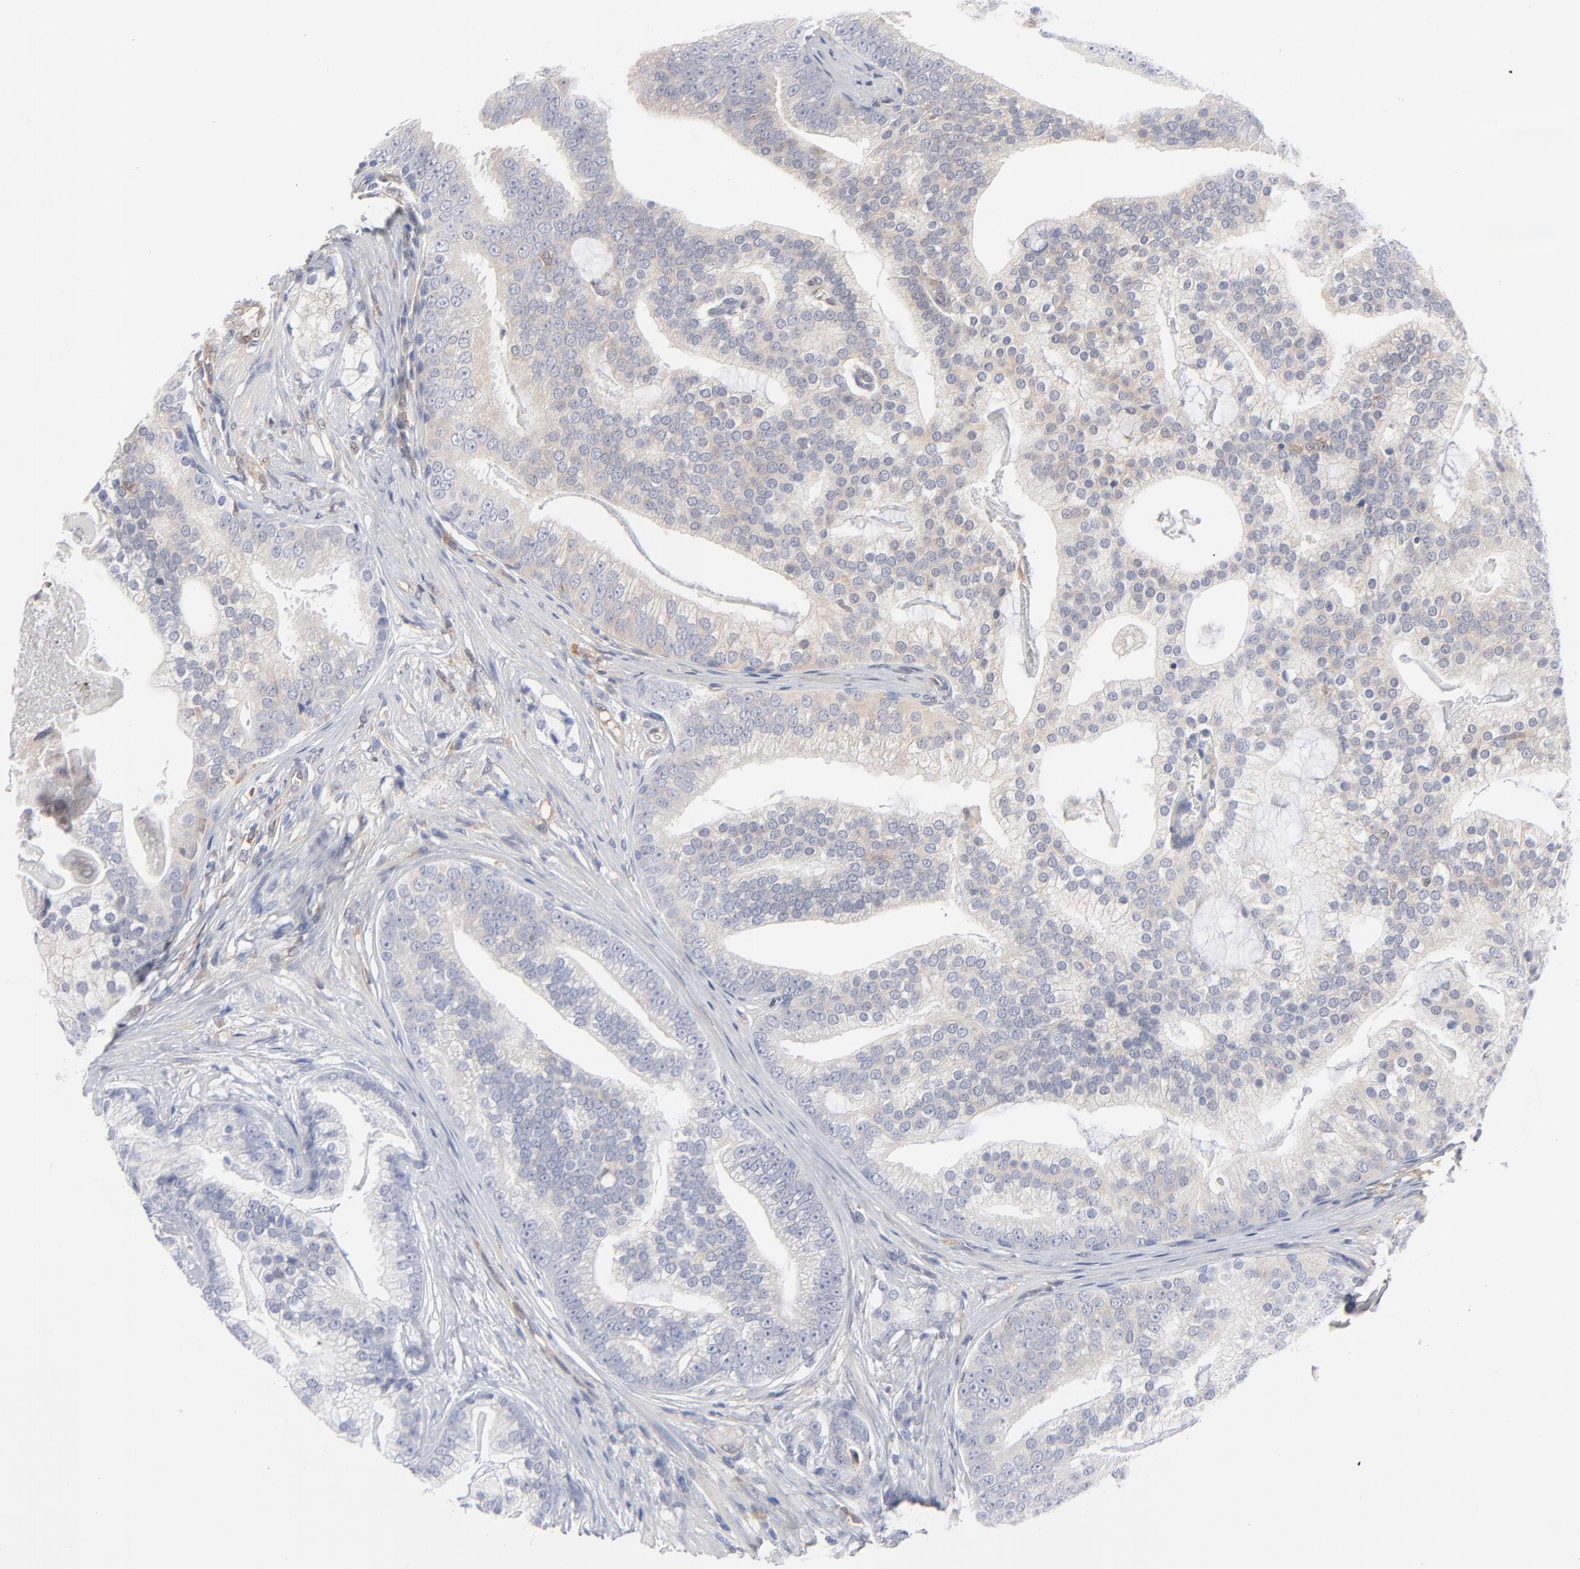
{"staining": {"intensity": "weak", "quantity": "25%-75%", "location": "cytoplasmic/membranous"}, "tissue": "prostate cancer", "cell_type": "Tumor cells", "image_type": "cancer", "snomed": [{"axis": "morphology", "description": "Adenocarcinoma, Low grade"}, {"axis": "topography", "description": "Prostate"}], "caption": "Protein analysis of prostate cancer tissue shows weak cytoplasmic/membranous positivity in approximately 25%-75% of tumor cells.", "gene": "ARRB1", "patient": {"sex": "male", "age": 58}}